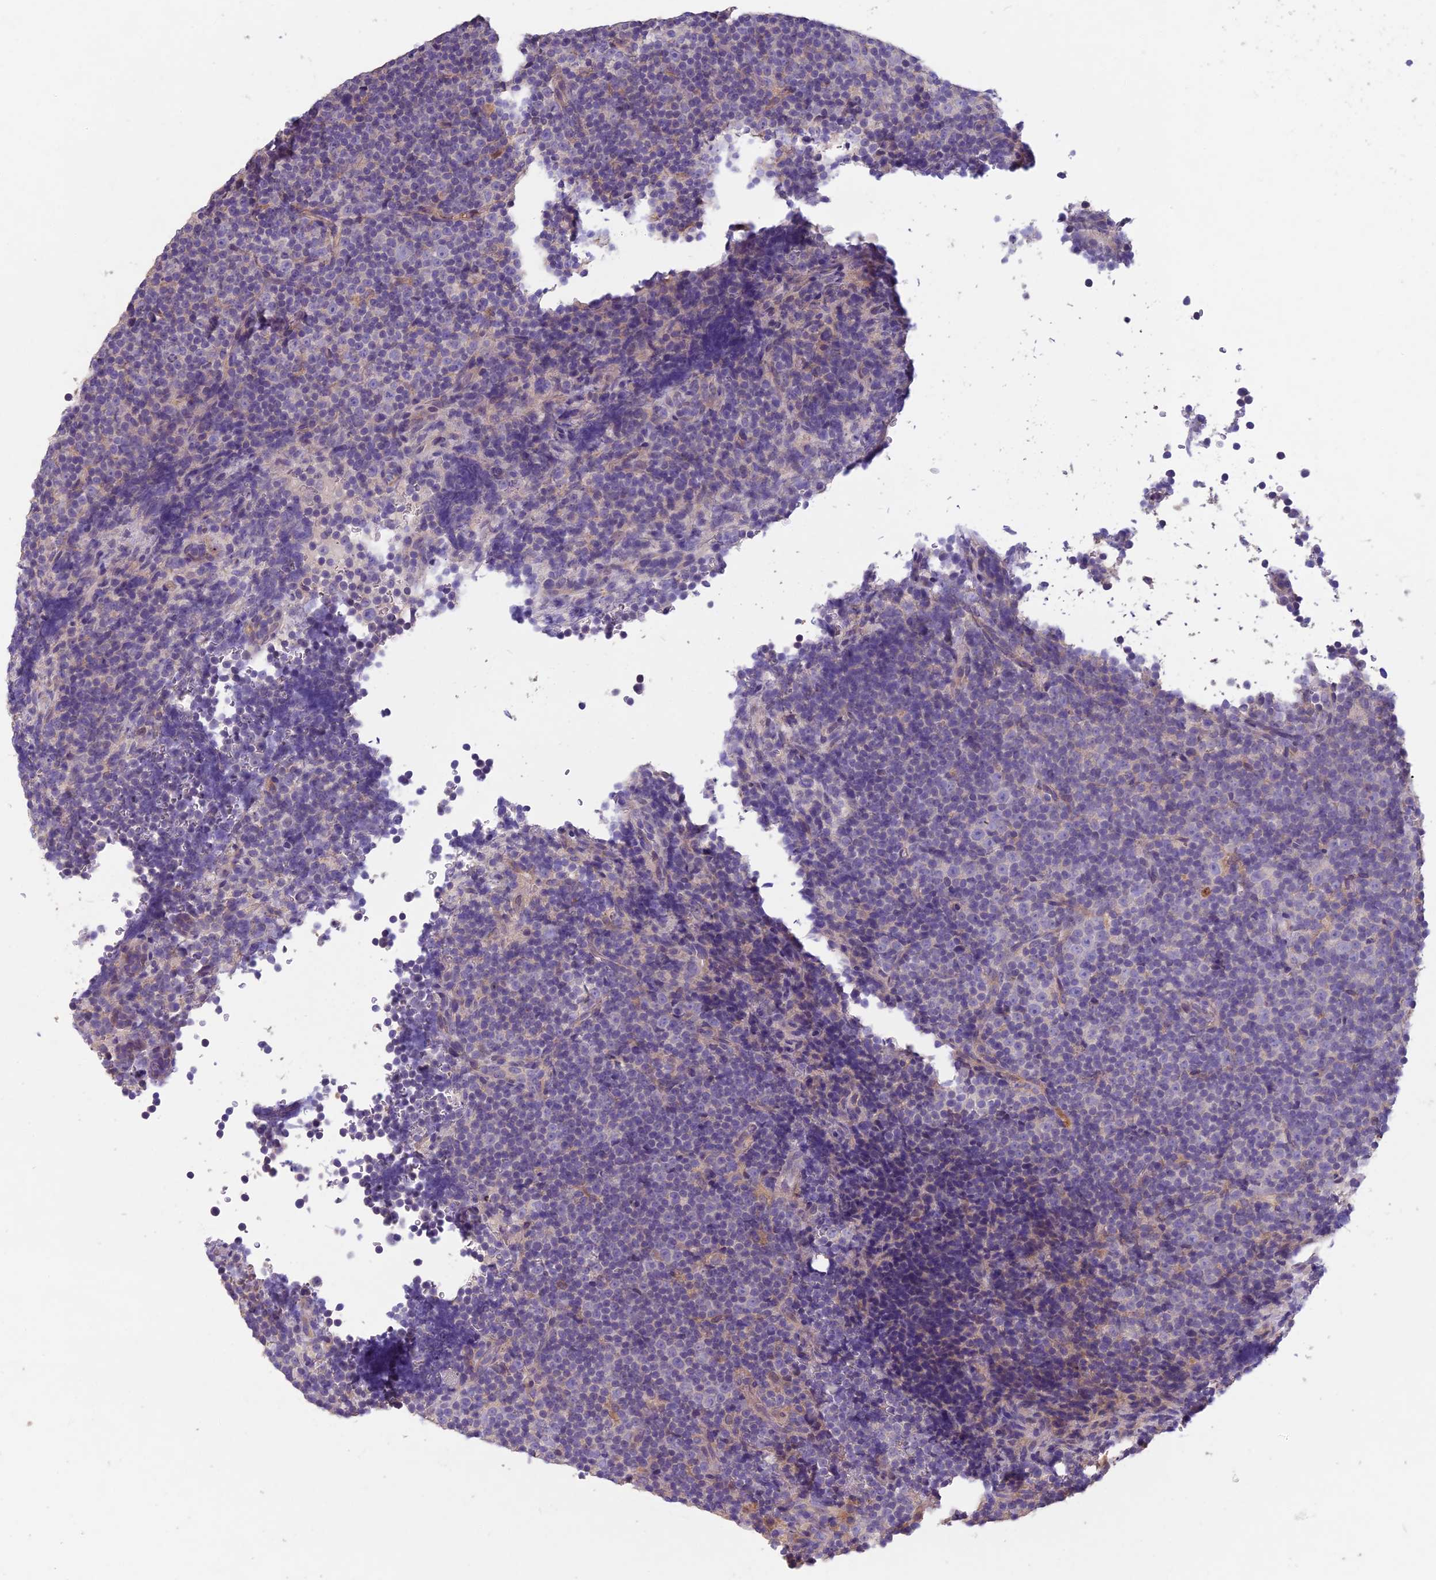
{"staining": {"intensity": "negative", "quantity": "none", "location": "none"}, "tissue": "lymphoma", "cell_type": "Tumor cells", "image_type": "cancer", "snomed": [{"axis": "morphology", "description": "Malignant lymphoma, non-Hodgkin's type, Low grade"}, {"axis": "topography", "description": "Lymph node"}], "caption": "Lymphoma was stained to show a protein in brown. There is no significant positivity in tumor cells. Brightfield microscopy of IHC stained with DAB (3,3'-diaminobenzidine) (brown) and hematoxylin (blue), captured at high magnification.", "gene": "CEACAM16", "patient": {"sex": "female", "age": 67}}